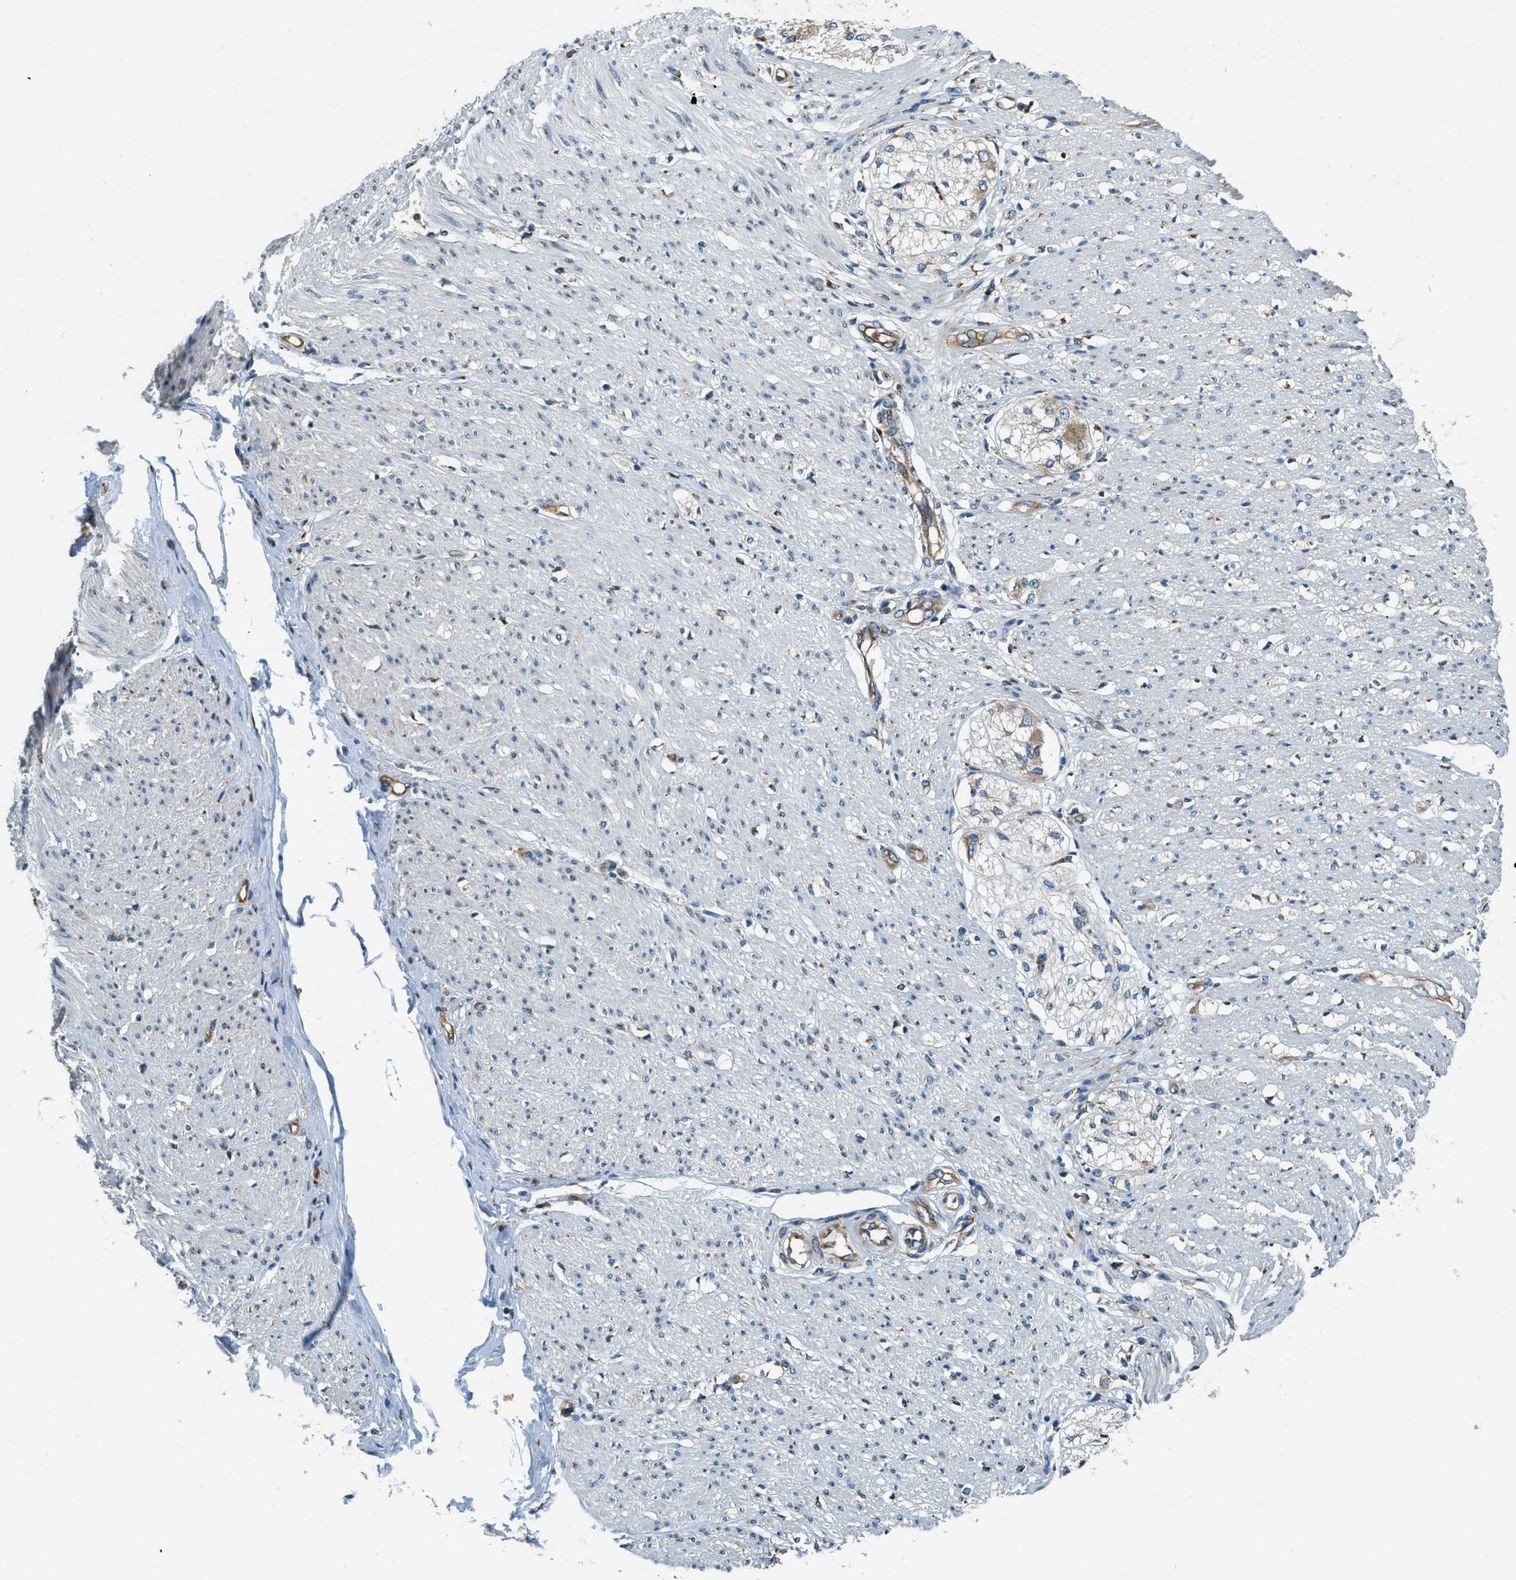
{"staining": {"intensity": "moderate", "quantity": ">75%", "location": "cytoplasmic/membranous"}, "tissue": "adipose tissue", "cell_type": "Adipocytes", "image_type": "normal", "snomed": [{"axis": "morphology", "description": "Normal tissue, NOS"}, {"axis": "morphology", "description": "Adenocarcinoma, NOS"}, {"axis": "topography", "description": "Colon"}, {"axis": "topography", "description": "Peripheral nerve tissue"}], "caption": "Protein analysis of unremarkable adipose tissue demonstrates moderate cytoplasmic/membranous expression in approximately >75% of adipocytes.", "gene": "GIMAP8", "patient": {"sex": "male", "age": 14}}